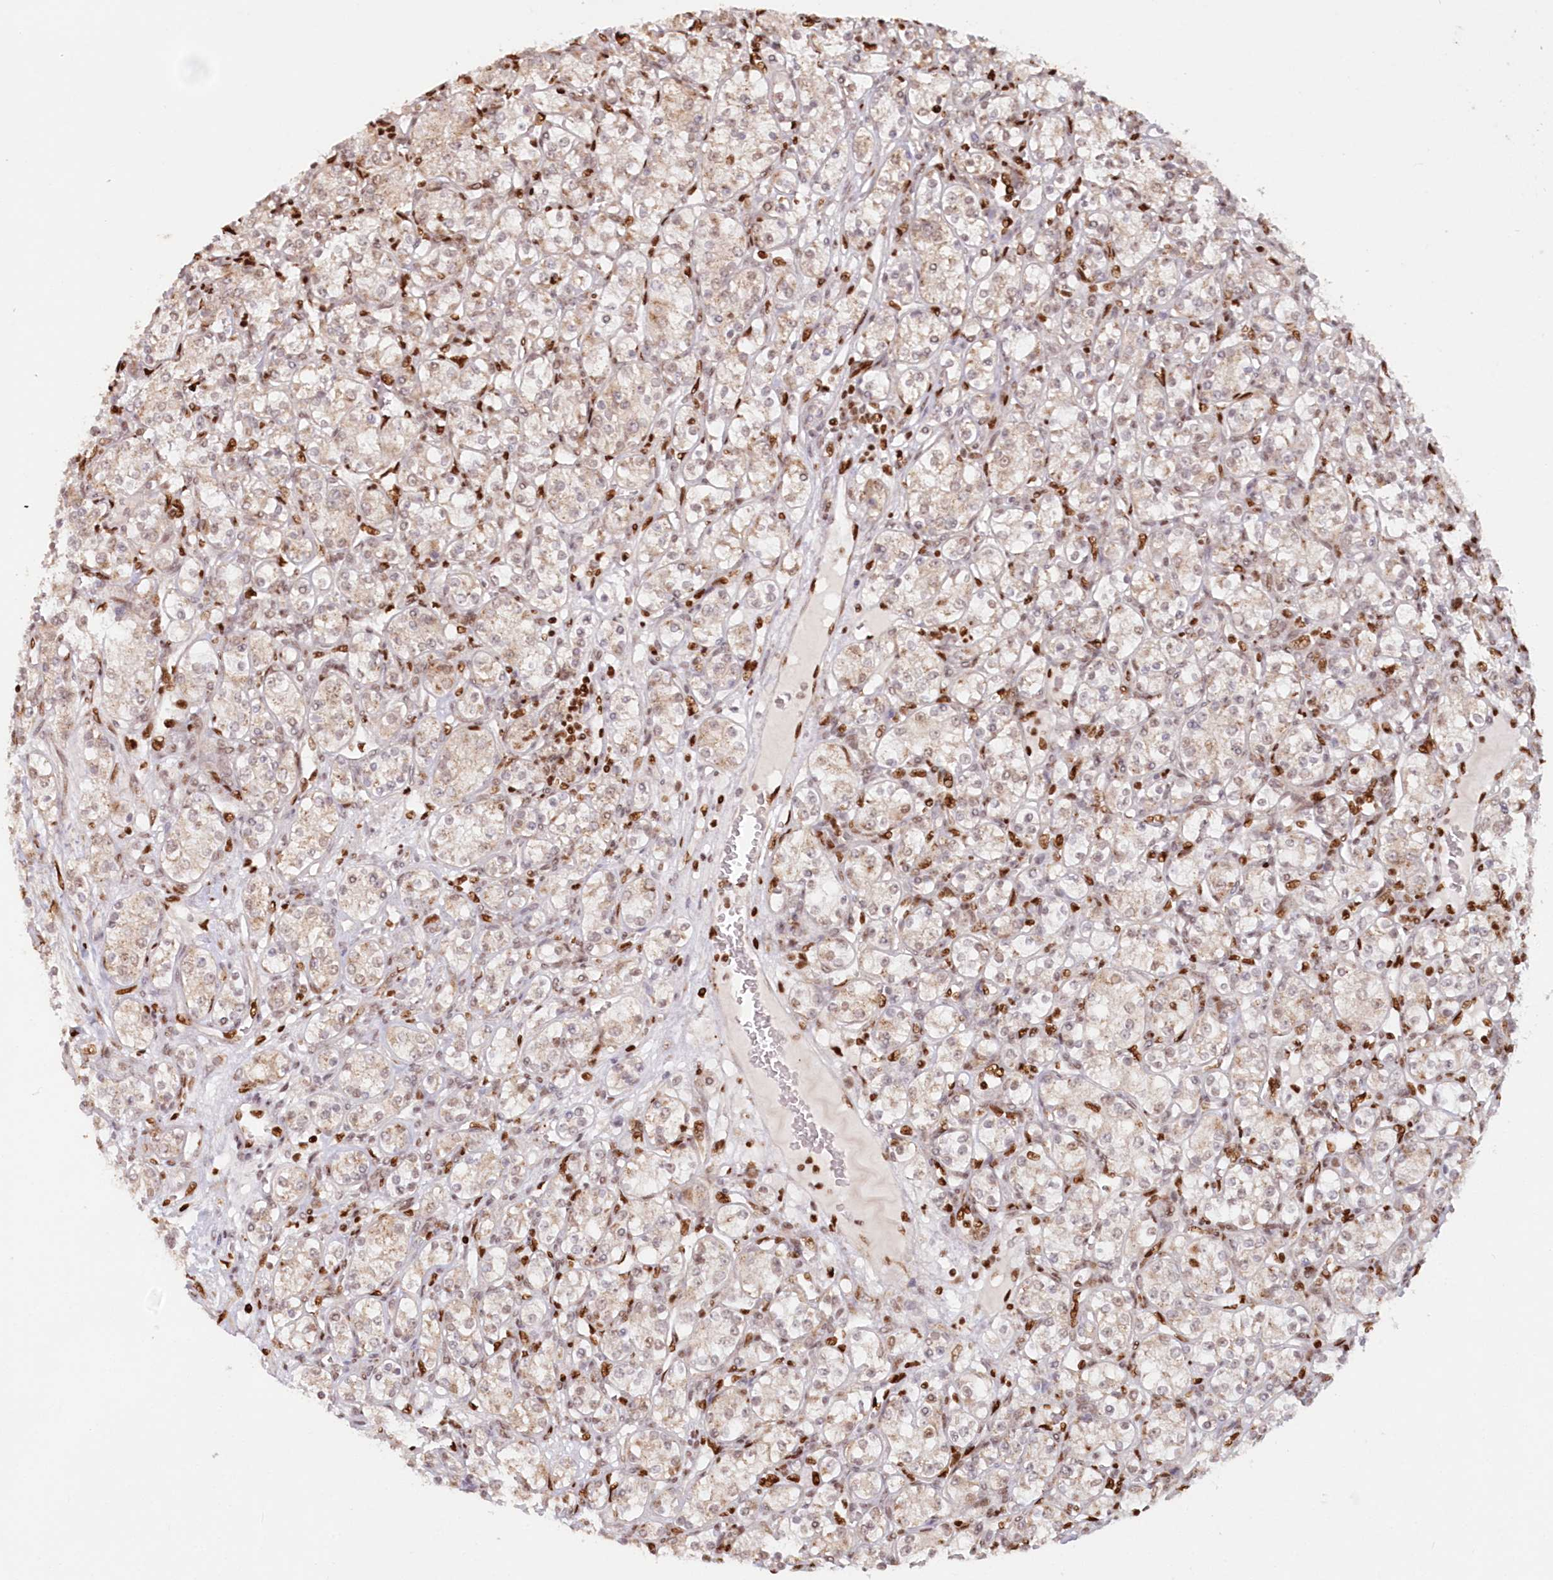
{"staining": {"intensity": "weak", "quantity": "<25%", "location": "cytoplasmic/membranous"}, "tissue": "renal cancer", "cell_type": "Tumor cells", "image_type": "cancer", "snomed": [{"axis": "morphology", "description": "Adenocarcinoma, NOS"}, {"axis": "topography", "description": "Kidney"}], "caption": "A high-resolution photomicrograph shows immunohistochemistry (IHC) staining of renal cancer, which shows no significant staining in tumor cells.", "gene": "POLR2B", "patient": {"sex": "male", "age": 77}}